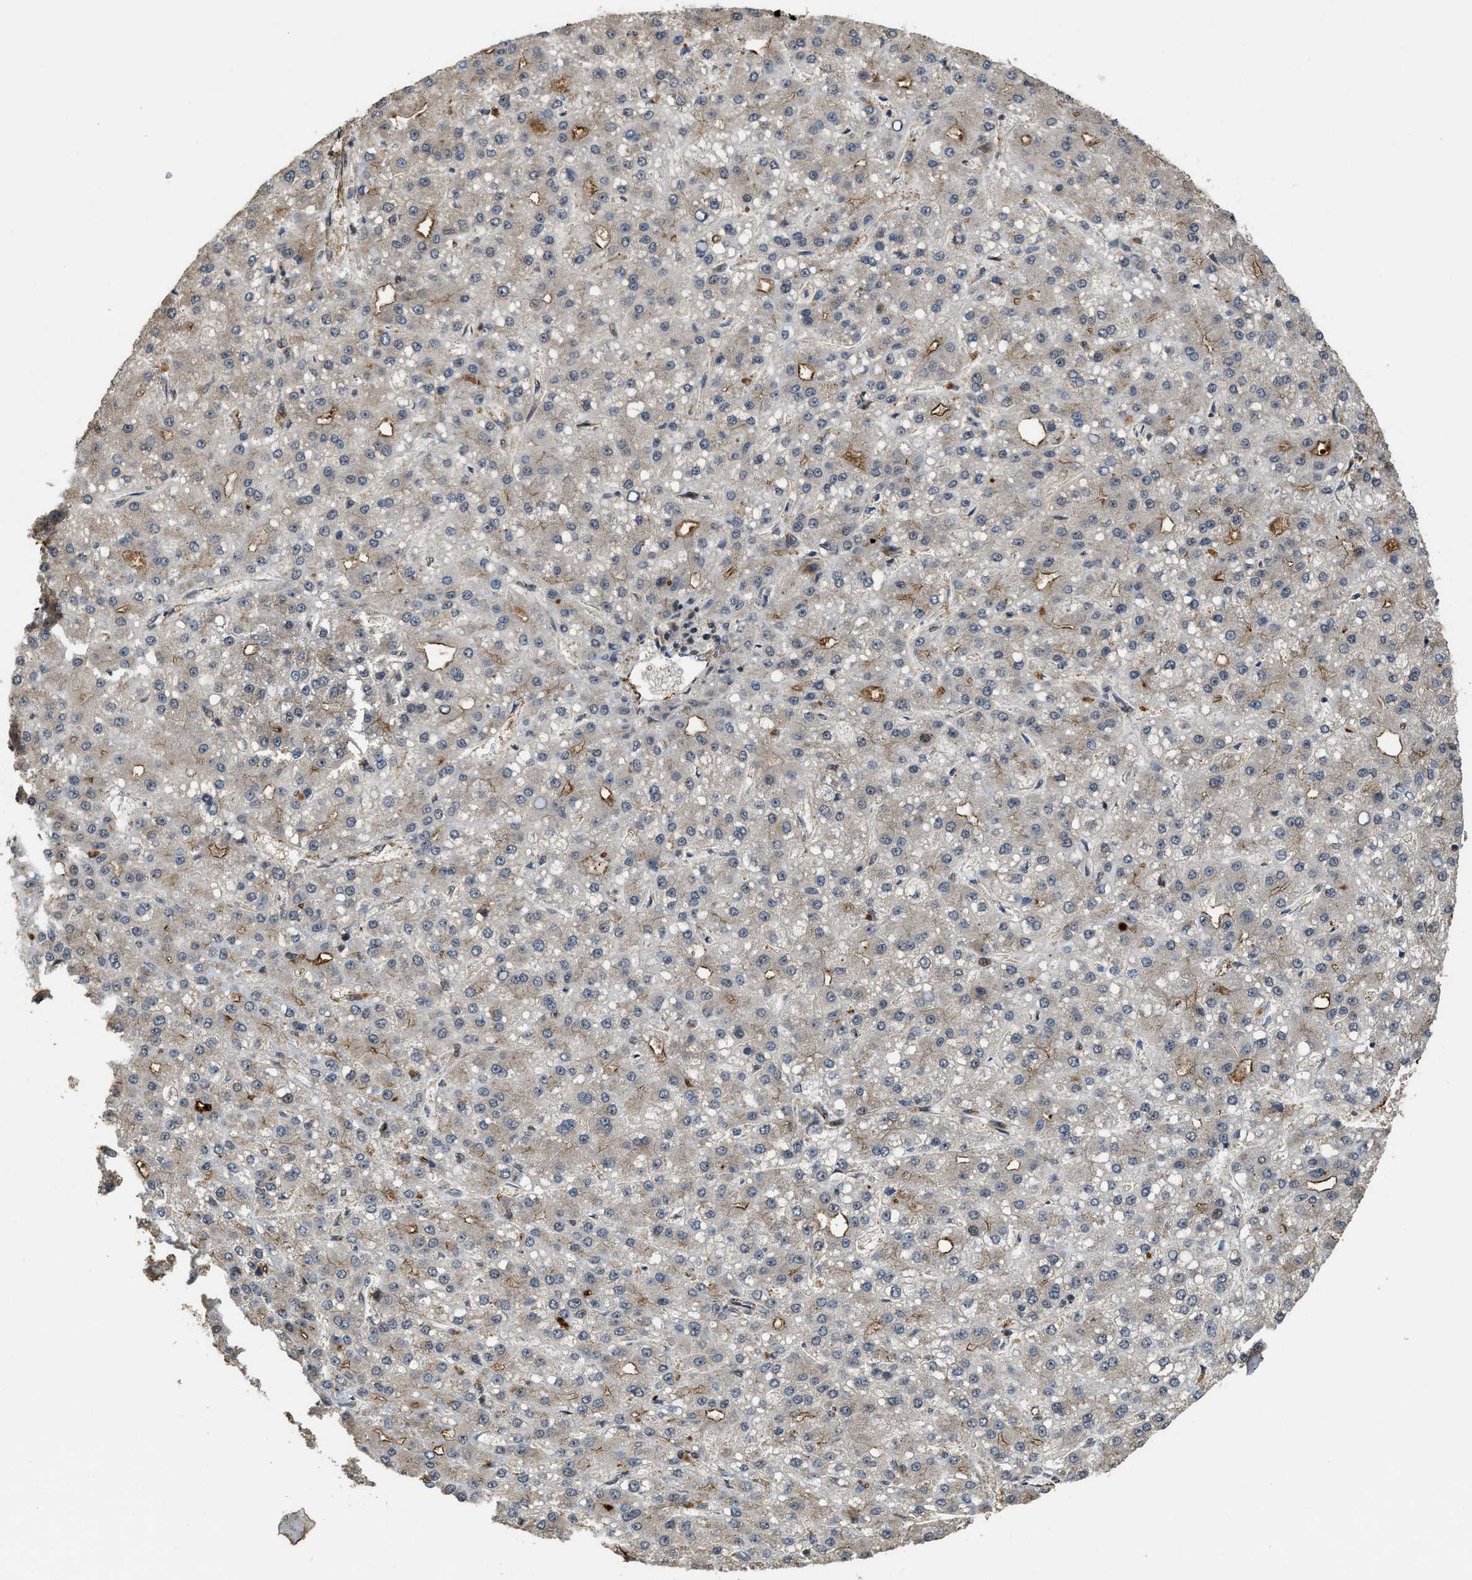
{"staining": {"intensity": "moderate", "quantity": "<25%", "location": "cytoplasmic/membranous"}, "tissue": "liver cancer", "cell_type": "Tumor cells", "image_type": "cancer", "snomed": [{"axis": "morphology", "description": "Carcinoma, Hepatocellular, NOS"}, {"axis": "topography", "description": "Liver"}], "caption": "Protein staining shows moderate cytoplasmic/membranous positivity in approximately <25% of tumor cells in hepatocellular carcinoma (liver). (DAB IHC with brightfield microscopy, high magnification).", "gene": "DPF2", "patient": {"sex": "male", "age": 67}}